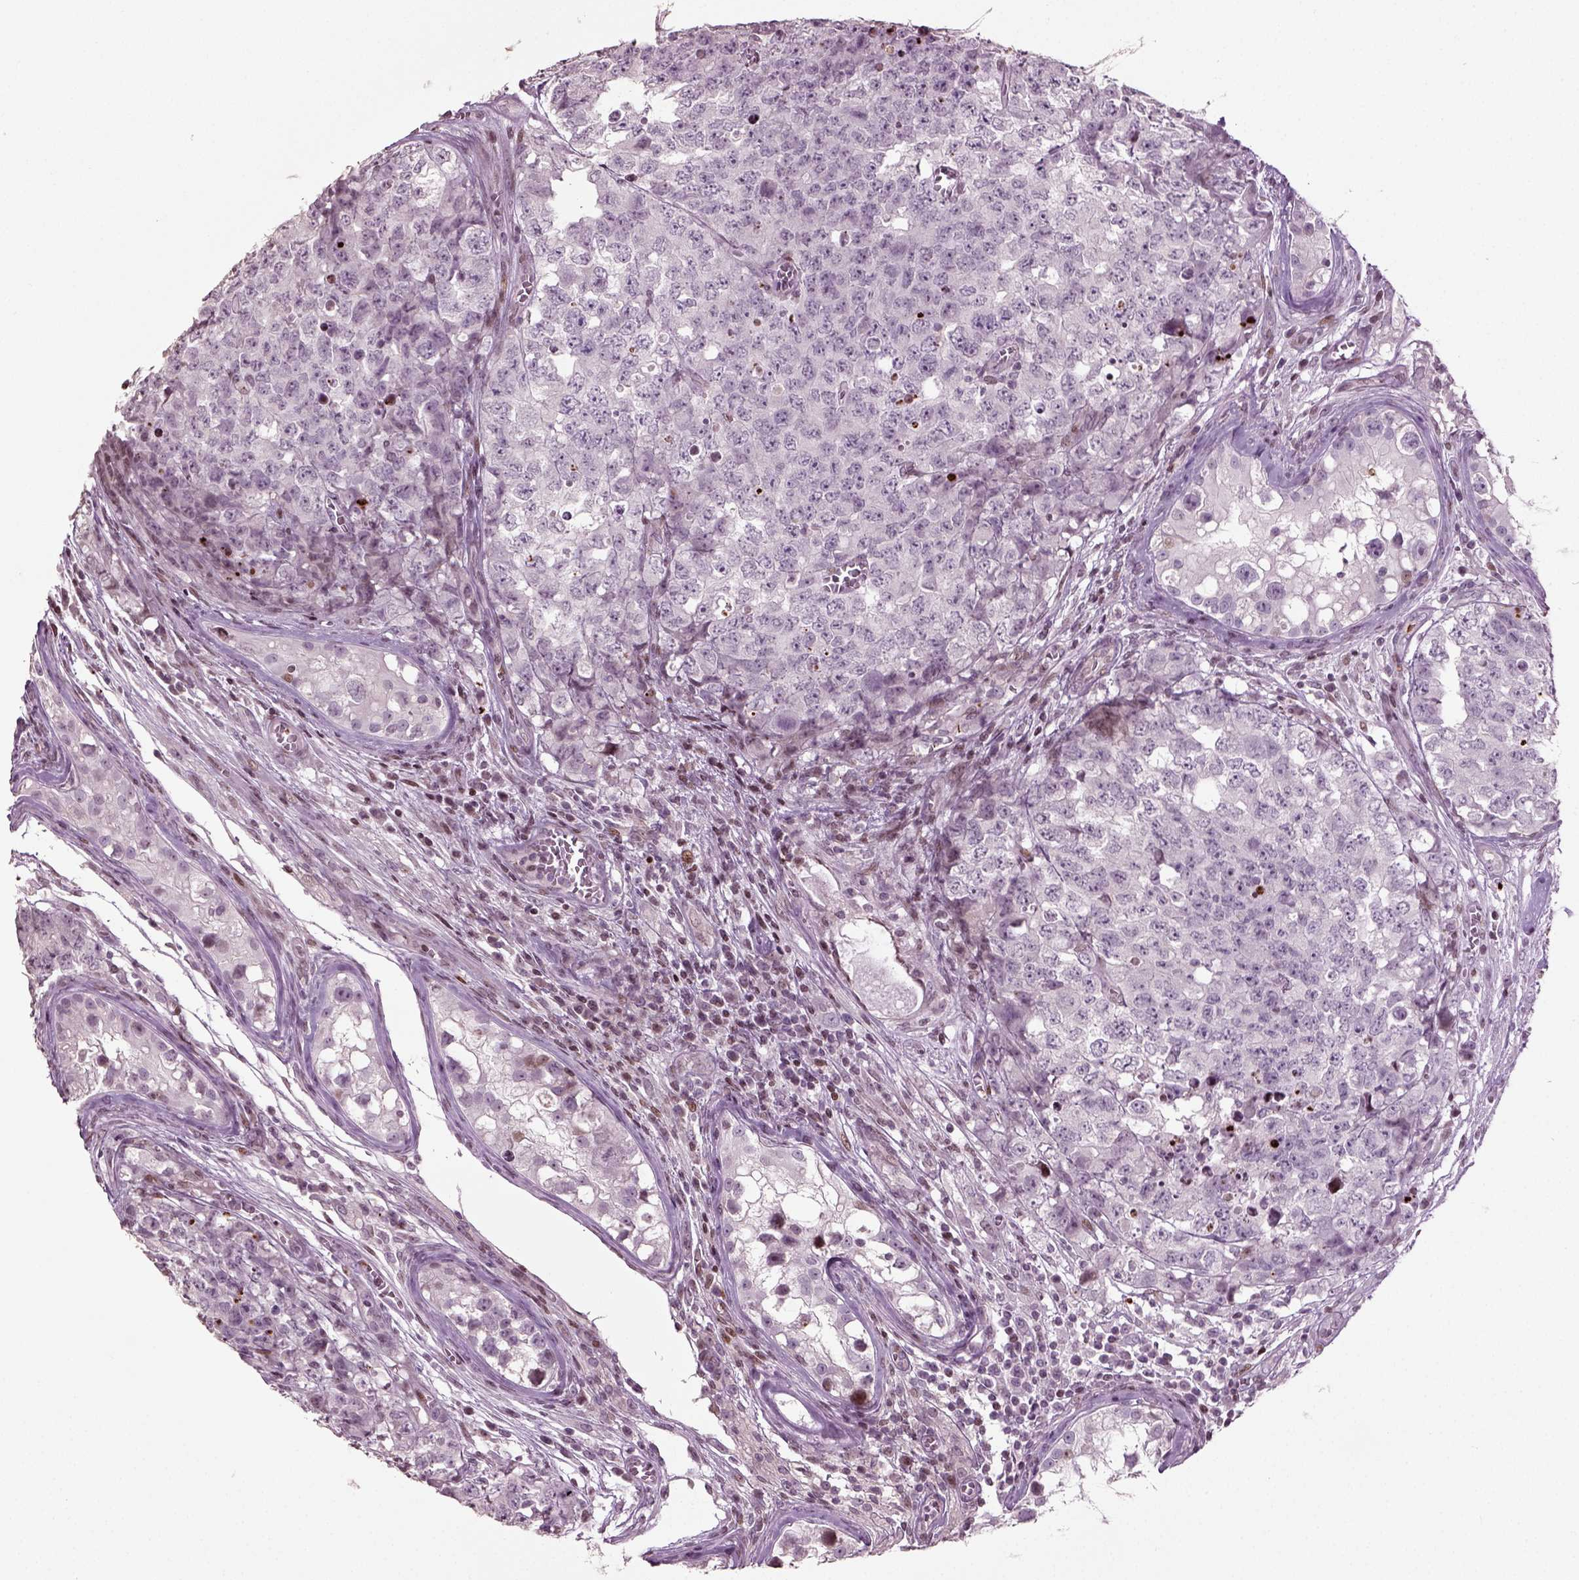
{"staining": {"intensity": "negative", "quantity": "none", "location": "none"}, "tissue": "testis cancer", "cell_type": "Tumor cells", "image_type": "cancer", "snomed": [{"axis": "morphology", "description": "Carcinoma, Embryonal, NOS"}, {"axis": "topography", "description": "Testis"}], "caption": "Testis cancer was stained to show a protein in brown. There is no significant positivity in tumor cells. The staining was performed using DAB to visualize the protein expression in brown, while the nuclei were stained in blue with hematoxylin (Magnification: 20x).", "gene": "HEYL", "patient": {"sex": "male", "age": 23}}